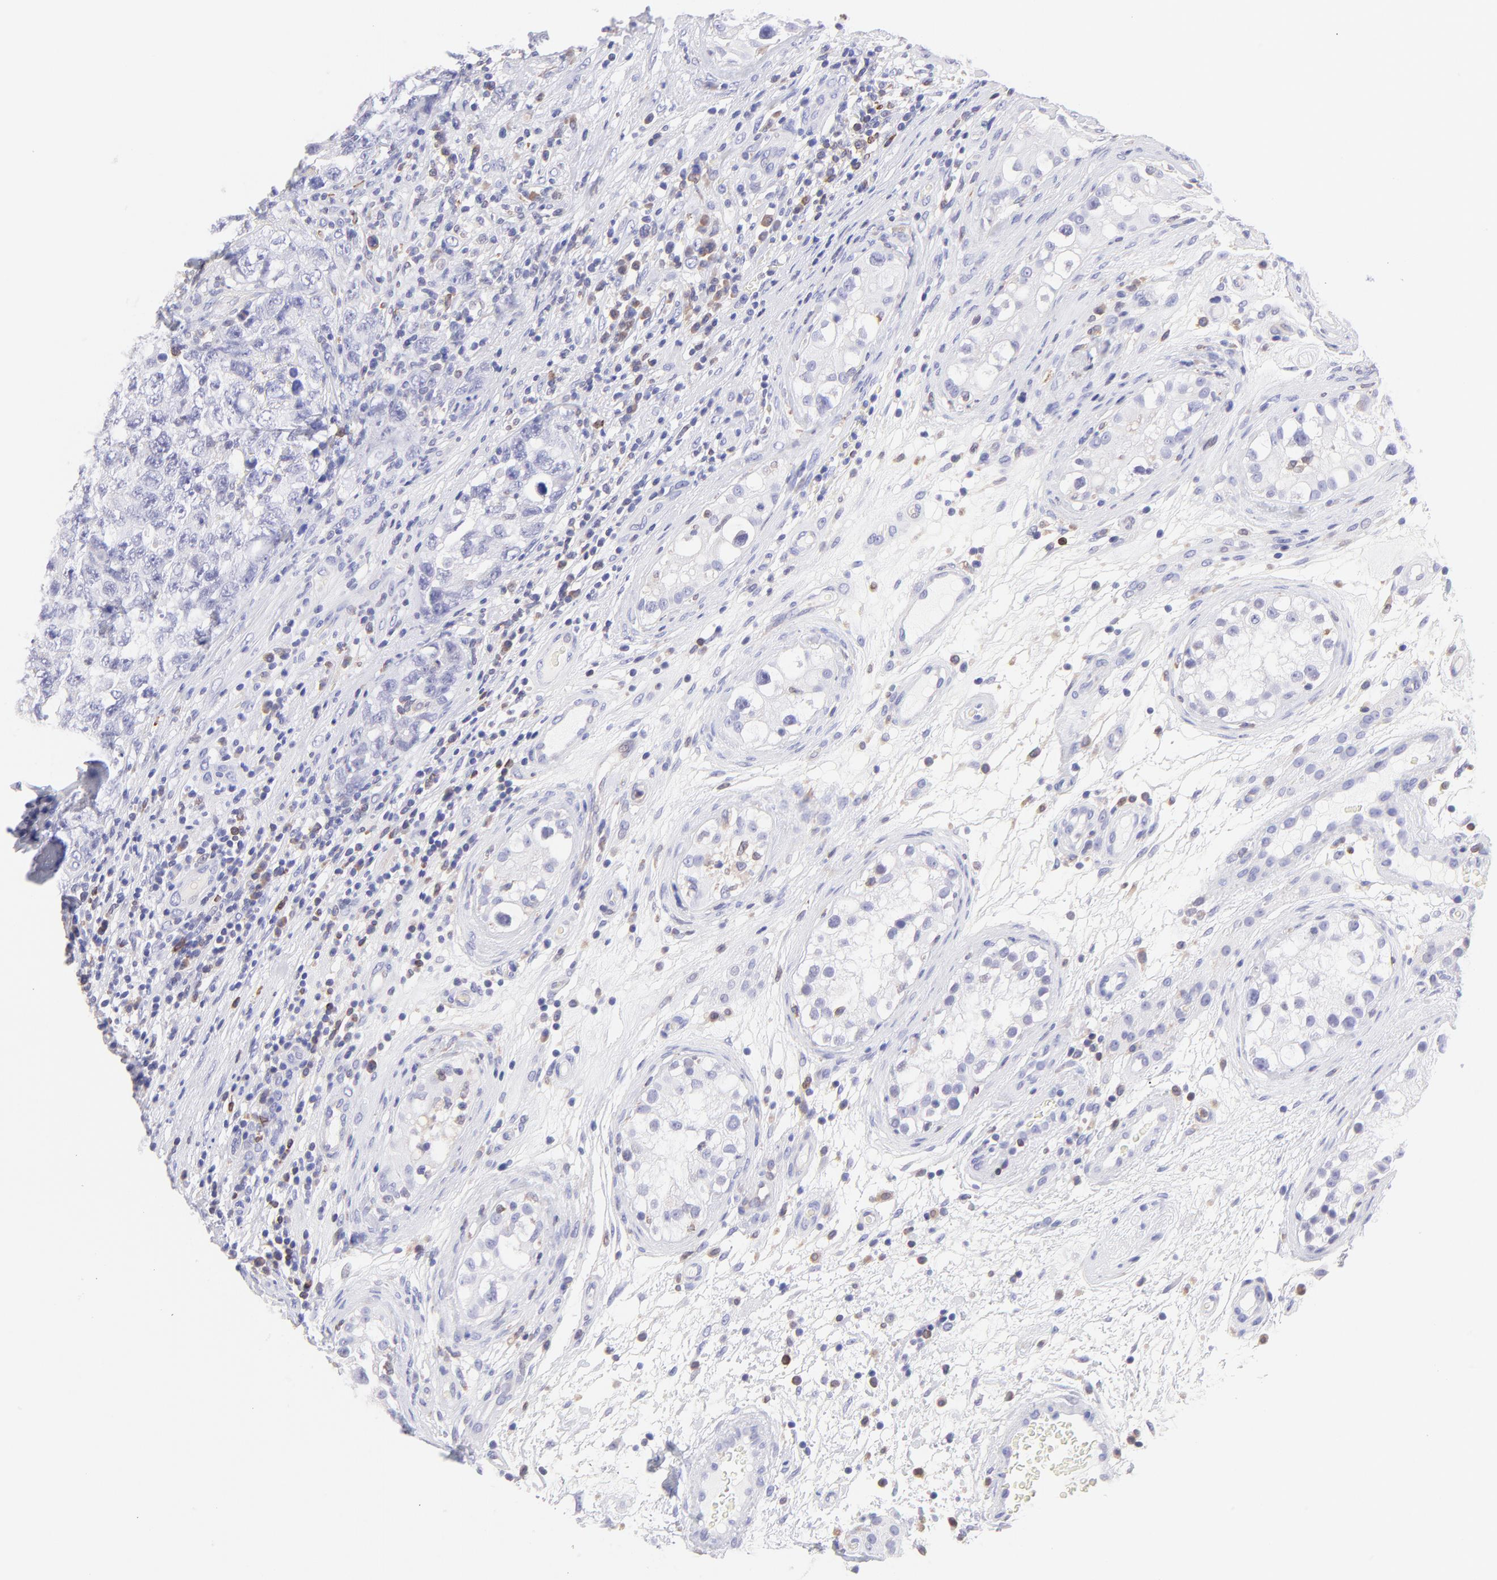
{"staining": {"intensity": "negative", "quantity": "none", "location": "none"}, "tissue": "testis cancer", "cell_type": "Tumor cells", "image_type": "cancer", "snomed": [{"axis": "morphology", "description": "Carcinoma, Embryonal, NOS"}, {"axis": "topography", "description": "Testis"}], "caption": "This is an immunohistochemistry (IHC) photomicrograph of human embryonal carcinoma (testis). There is no positivity in tumor cells.", "gene": "IRAG2", "patient": {"sex": "male", "age": 31}}